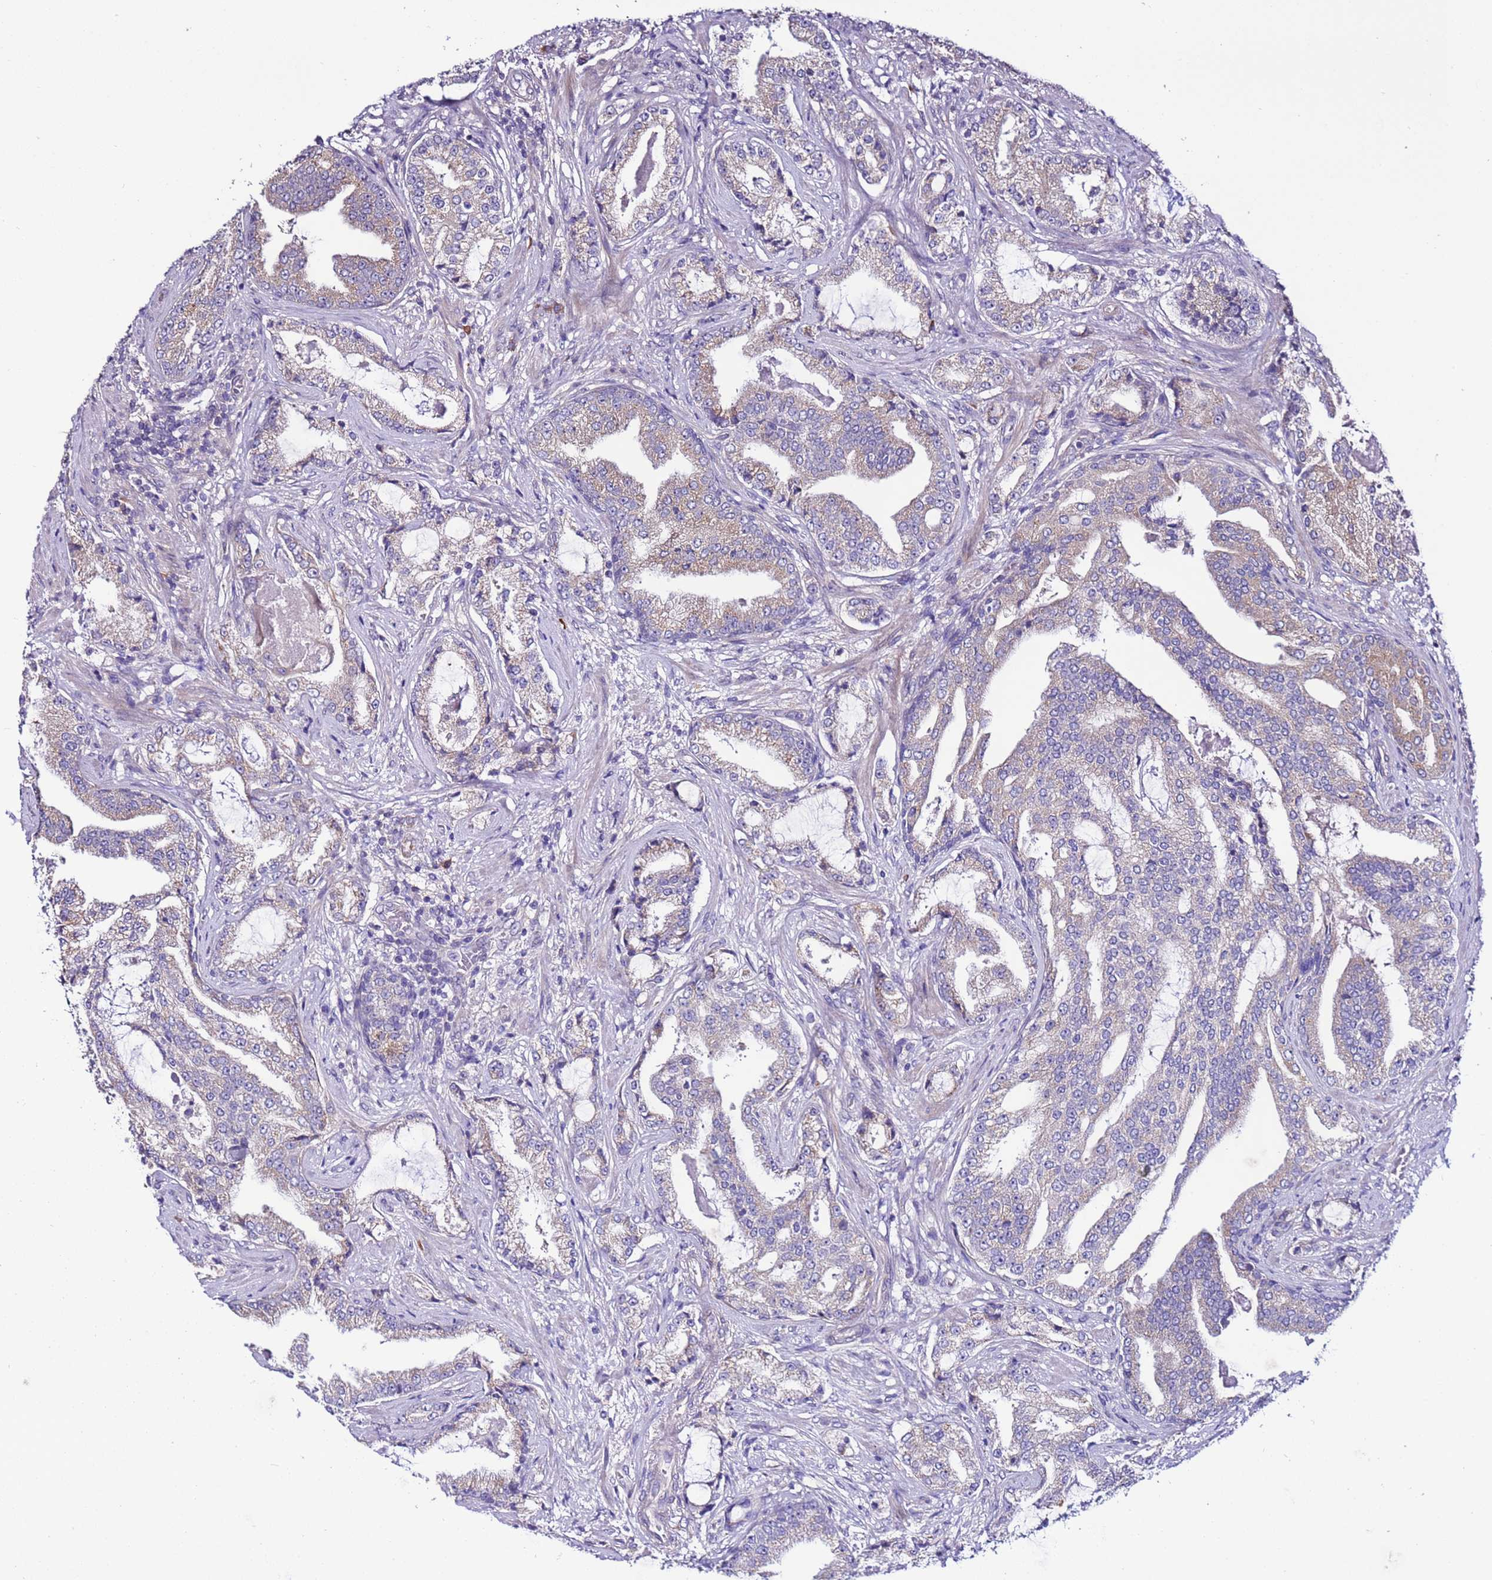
{"staining": {"intensity": "weak", "quantity": "<25%", "location": "cytoplasmic/membranous"}, "tissue": "prostate cancer", "cell_type": "Tumor cells", "image_type": "cancer", "snomed": [{"axis": "morphology", "description": "Adenocarcinoma, High grade"}, {"axis": "topography", "description": "Prostate"}], "caption": "DAB immunohistochemical staining of human high-grade adenocarcinoma (prostate) exhibits no significant expression in tumor cells.", "gene": "SPCS1", "patient": {"sex": "male", "age": 68}}